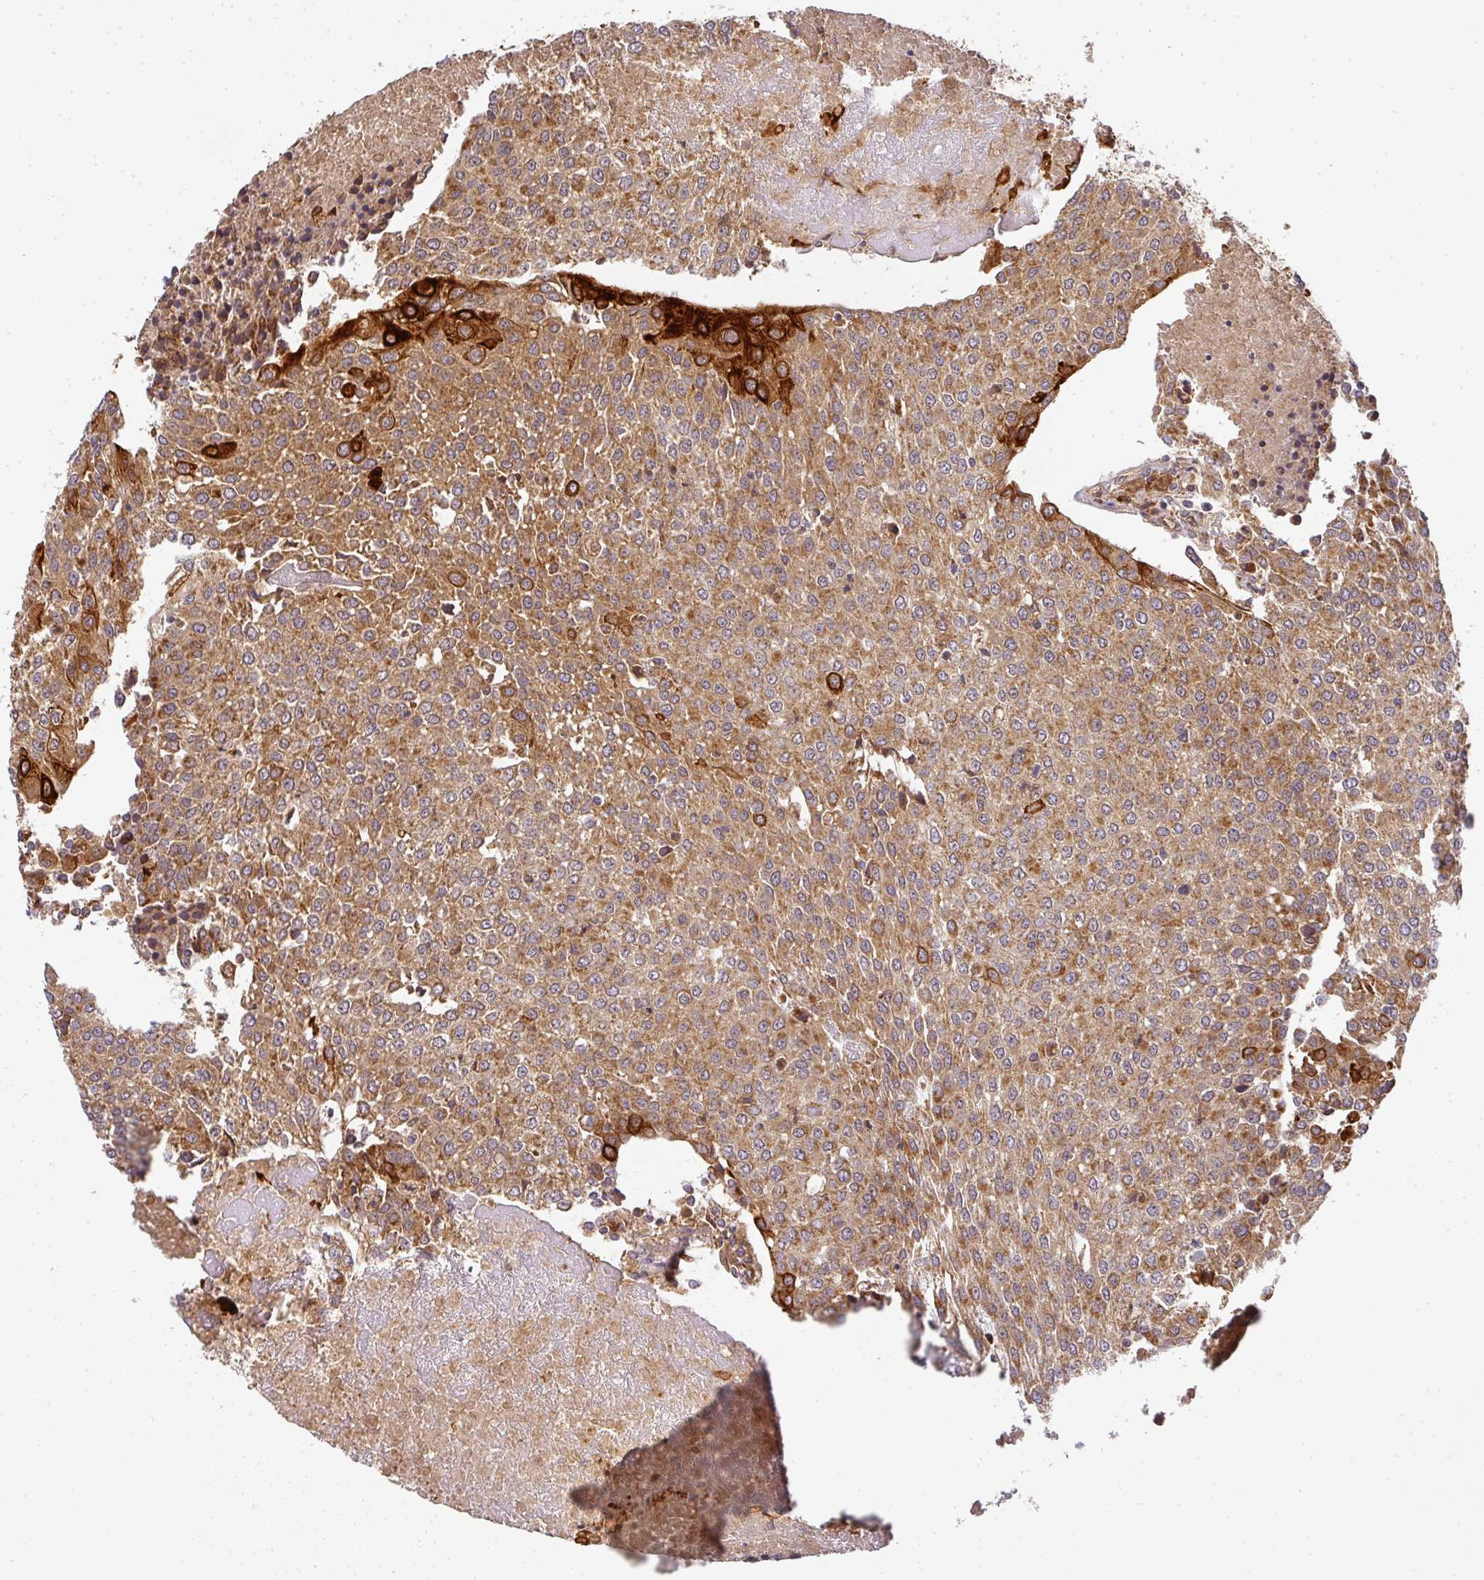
{"staining": {"intensity": "moderate", "quantity": ">75%", "location": "cytoplasmic/membranous"}, "tissue": "urothelial cancer", "cell_type": "Tumor cells", "image_type": "cancer", "snomed": [{"axis": "morphology", "description": "Urothelial carcinoma, High grade"}, {"axis": "topography", "description": "Urinary bladder"}], "caption": "Immunohistochemistry (IHC) image of urothelial cancer stained for a protein (brown), which exhibits medium levels of moderate cytoplasmic/membranous staining in about >75% of tumor cells.", "gene": "MALSU1", "patient": {"sex": "female", "age": 85}}